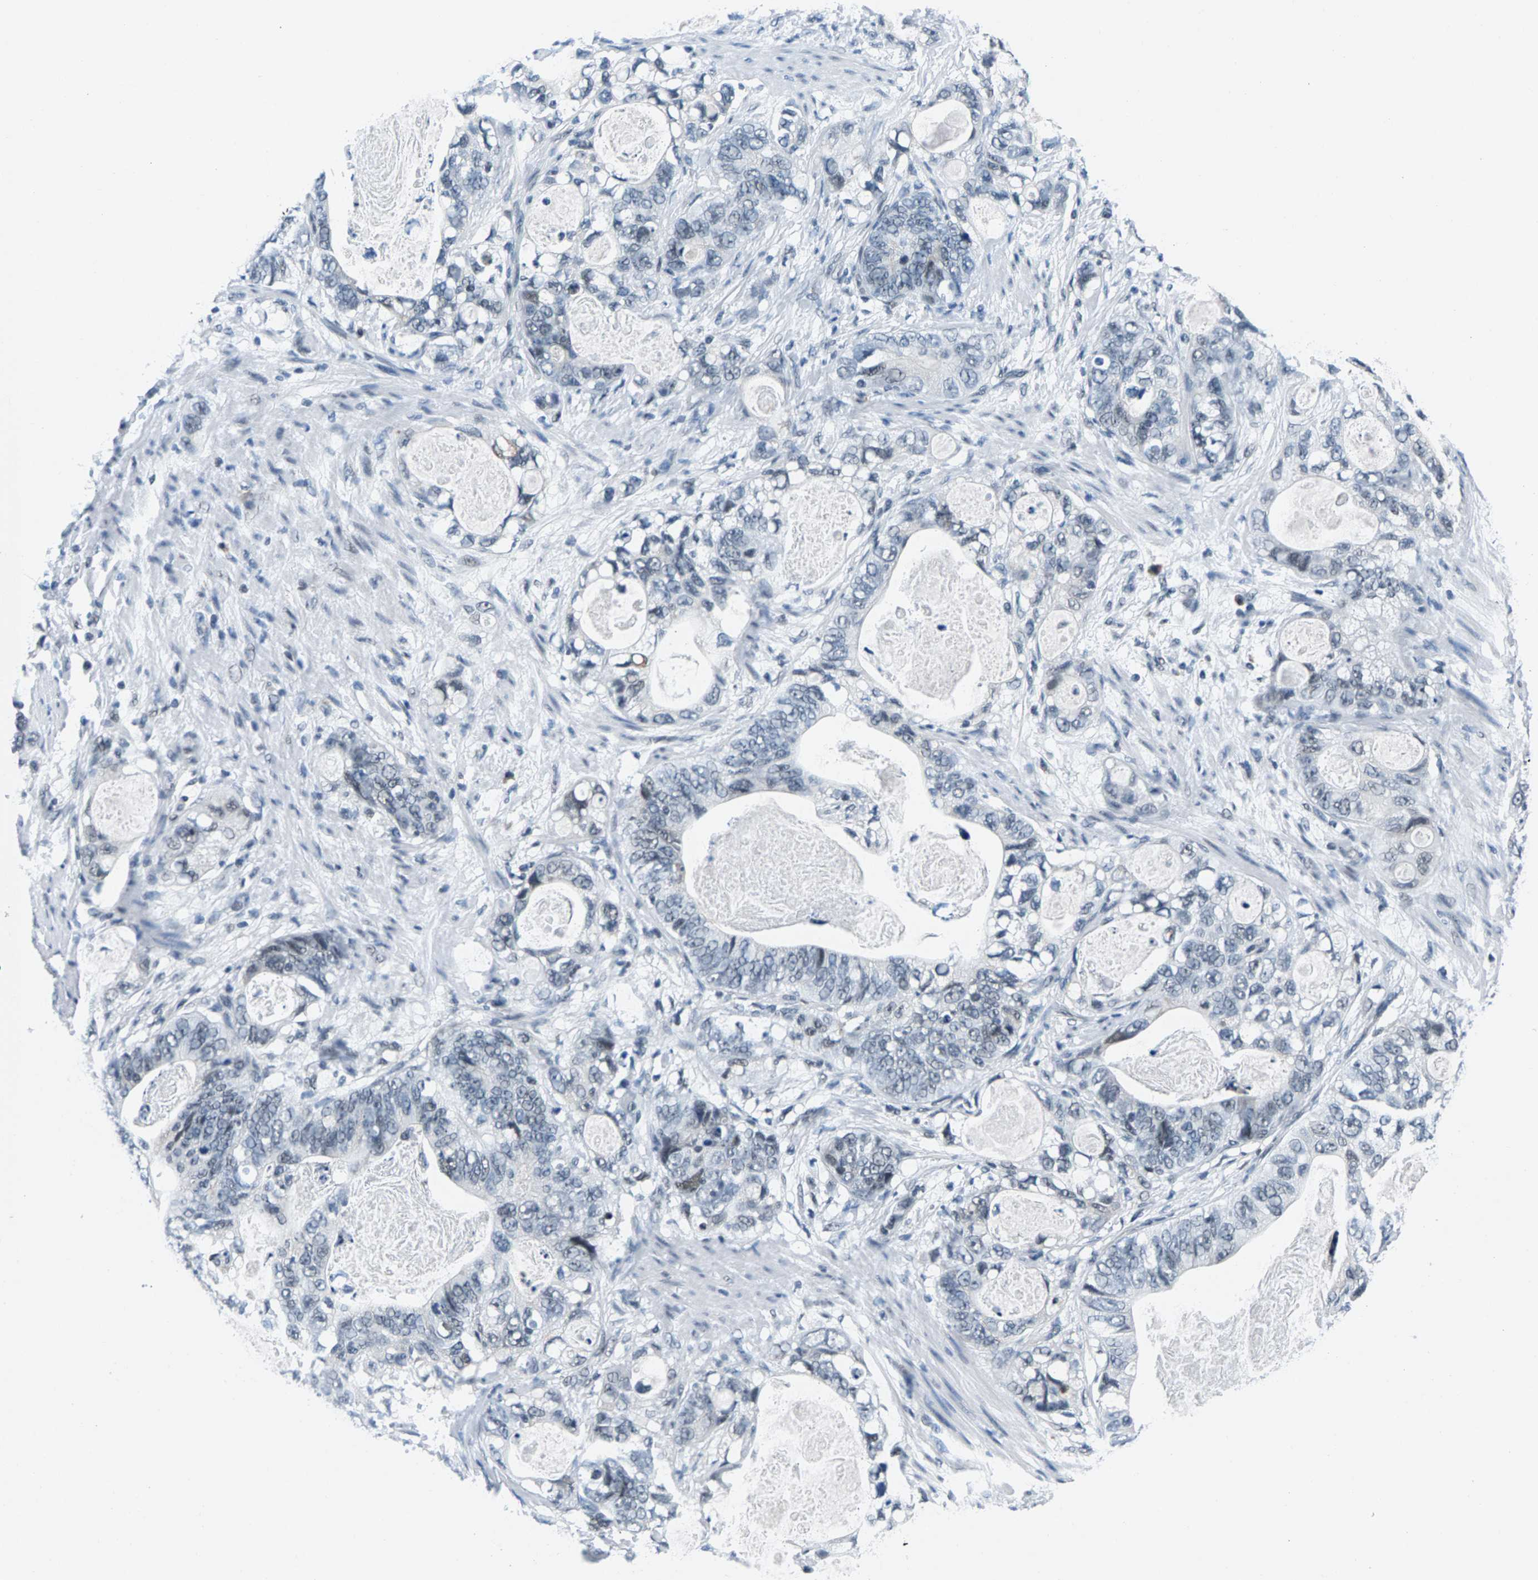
{"staining": {"intensity": "weak", "quantity": "<25%", "location": "nuclear"}, "tissue": "stomach cancer", "cell_type": "Tumor cells", "image_type": "cancer", "snomed": [{"axis": "morphology", "description": "Normal tissue, NOS"}, {"axis": "morphology", "description": "Adenocarcinoma, NOS"}, {"axis": "topography", "description": "Stomach"}], "caption": "This is an immunohistochemistry (IHC) histopathology image of adenocarcinoma (stomach). There is no positivity in tumor cells.", "gene": "ATF2", "patient": {"sex": "female", "age": 89}}